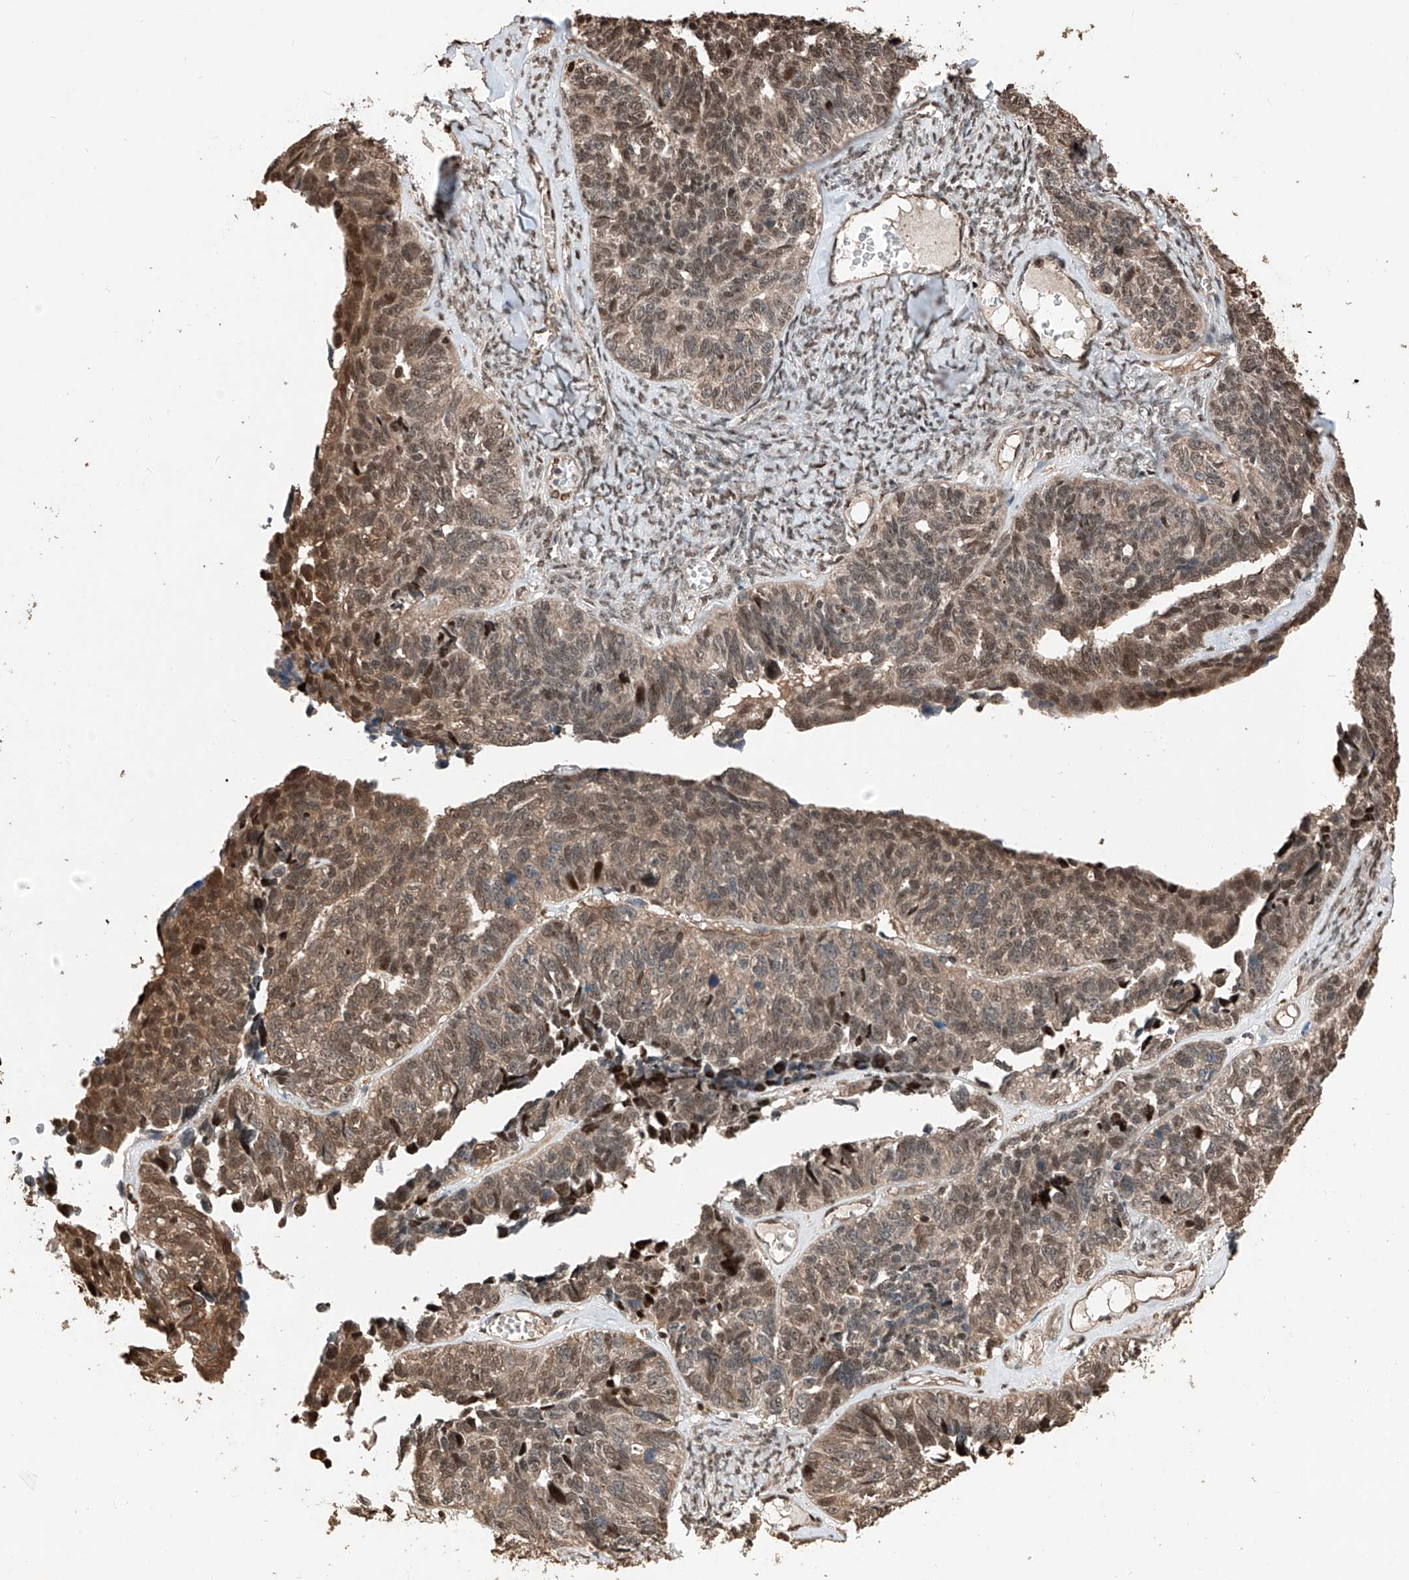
{"staining": {"intensity": "moderate", "quantity": ">75%", "location": "cytoplasmic/membranous,nuclear"}, "tissue": "ovarian cancer", "cell_type": "Tumor cells", "image_type": "cancer", "snomed": [{"axis": "morphology", "description": "Cystadenocarcinoma, serous, NOS"}, {"axis": "topography", "description": "Ovary"}], "caption": "Protein expression analysis of serous cystadenocarcinoma (ovarian) exhibits moderate cytoplasmic/membranous and nuclear staining in about >75% of tumor cells.", "gene": "RMND1", "patient": {"sex": "female", "age": 79}}